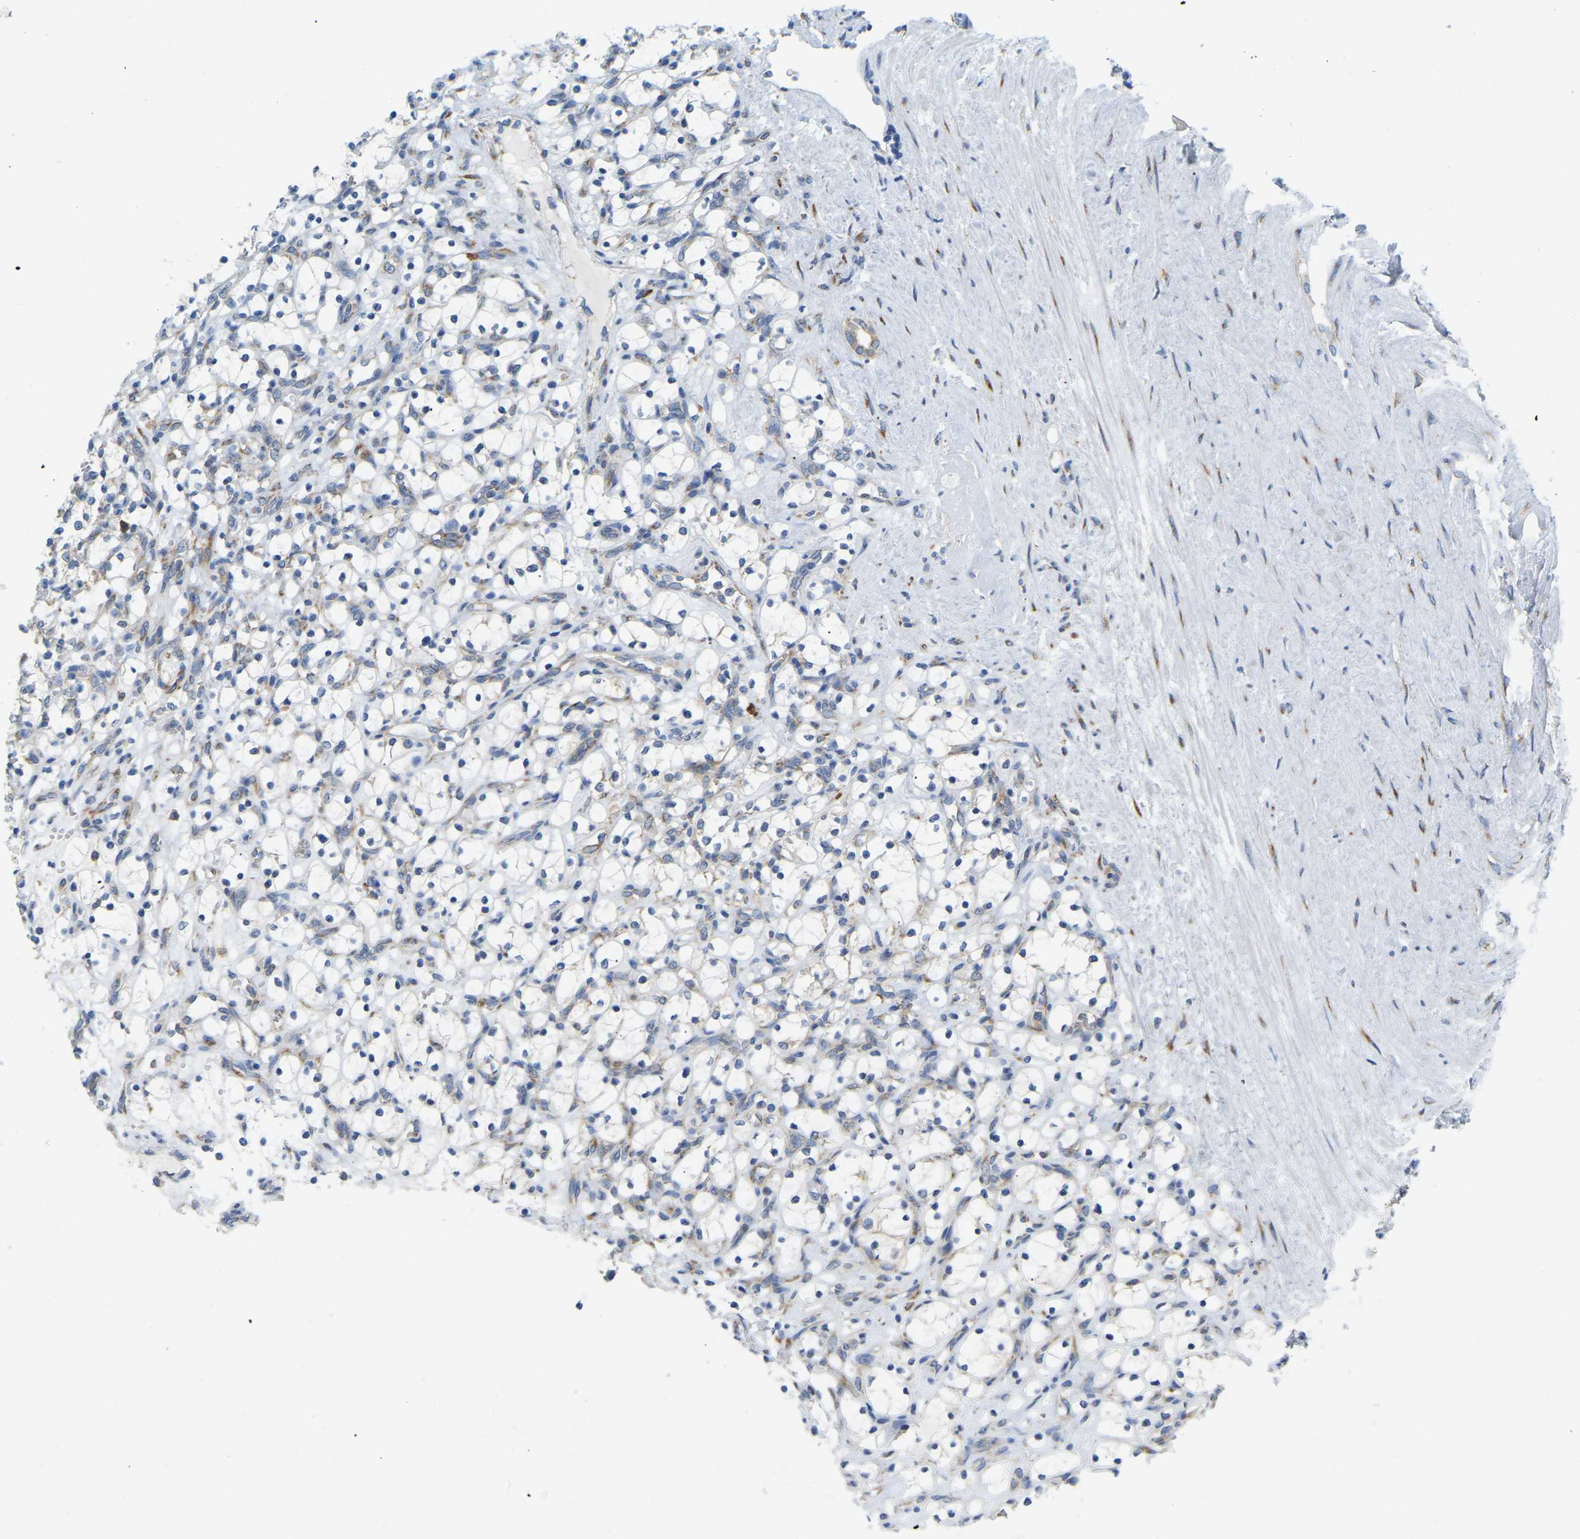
{"staining": {"intensity": "moderate", "quantity": ">75%", "location": "cytoplasmic/membranous"}, "tissue": "renal cancer", "cell_type": "Tumor cells", "image_type": "cancer", "snomed": [{"axis": "morphology", "description": "Adenocarcinoma, NOS"}, {"axis": "topography", "description": "Kidney"}], "caption": "Renal cancer tissue exhibits moderate cytoplasmic/membranous expression in approximately >75% of tumor cells, visualized by immunohistochemistry. The protein of interest is shown in brown color, while the nuclei are stained blue.", "gene": "SND1", "patient": {"sex": "female", "age": 69}}